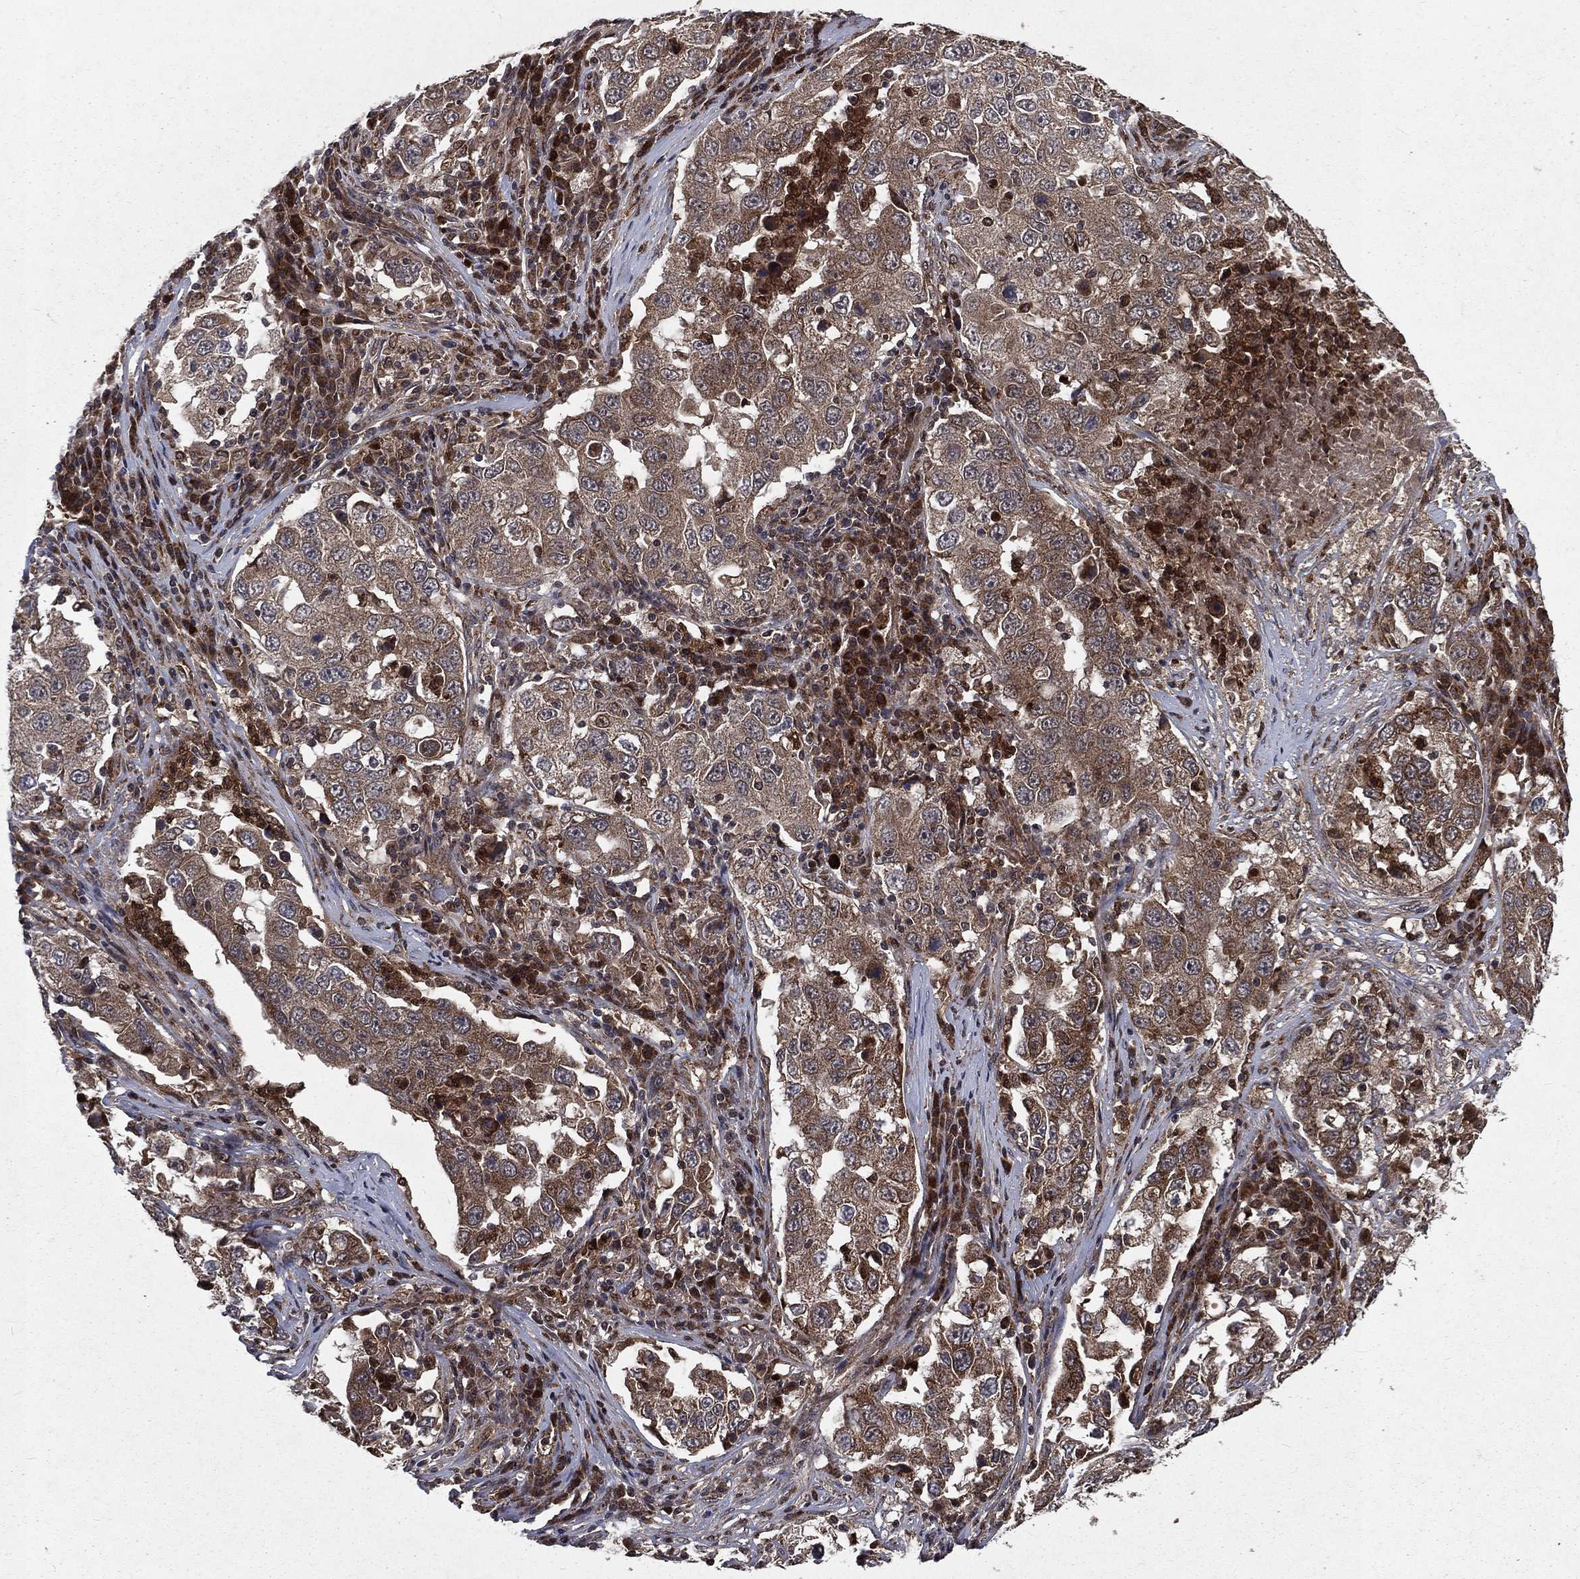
{"staining": {"intensity": "weak", "quantity": "25%-75%", "location": "cytoplasmic/membranous"}, "tissue": "lung cancer", "cell_type": "Tumor cells", "image_type": "cancer", "snomed": [{"axis": "morphology", "description": "Adenocarcinoma, NOS"}, {"axis": "topography", "description": "Lung"}], "caption": "Immunohistochemical staining of human adenocarcinoma (lung) reveals low levels of weak cytoplasmic/membranous staining in approximately 25%-75% of tumor cells.", "gene": "LENG8", "patient": {"sex": "male", "age": 73}}